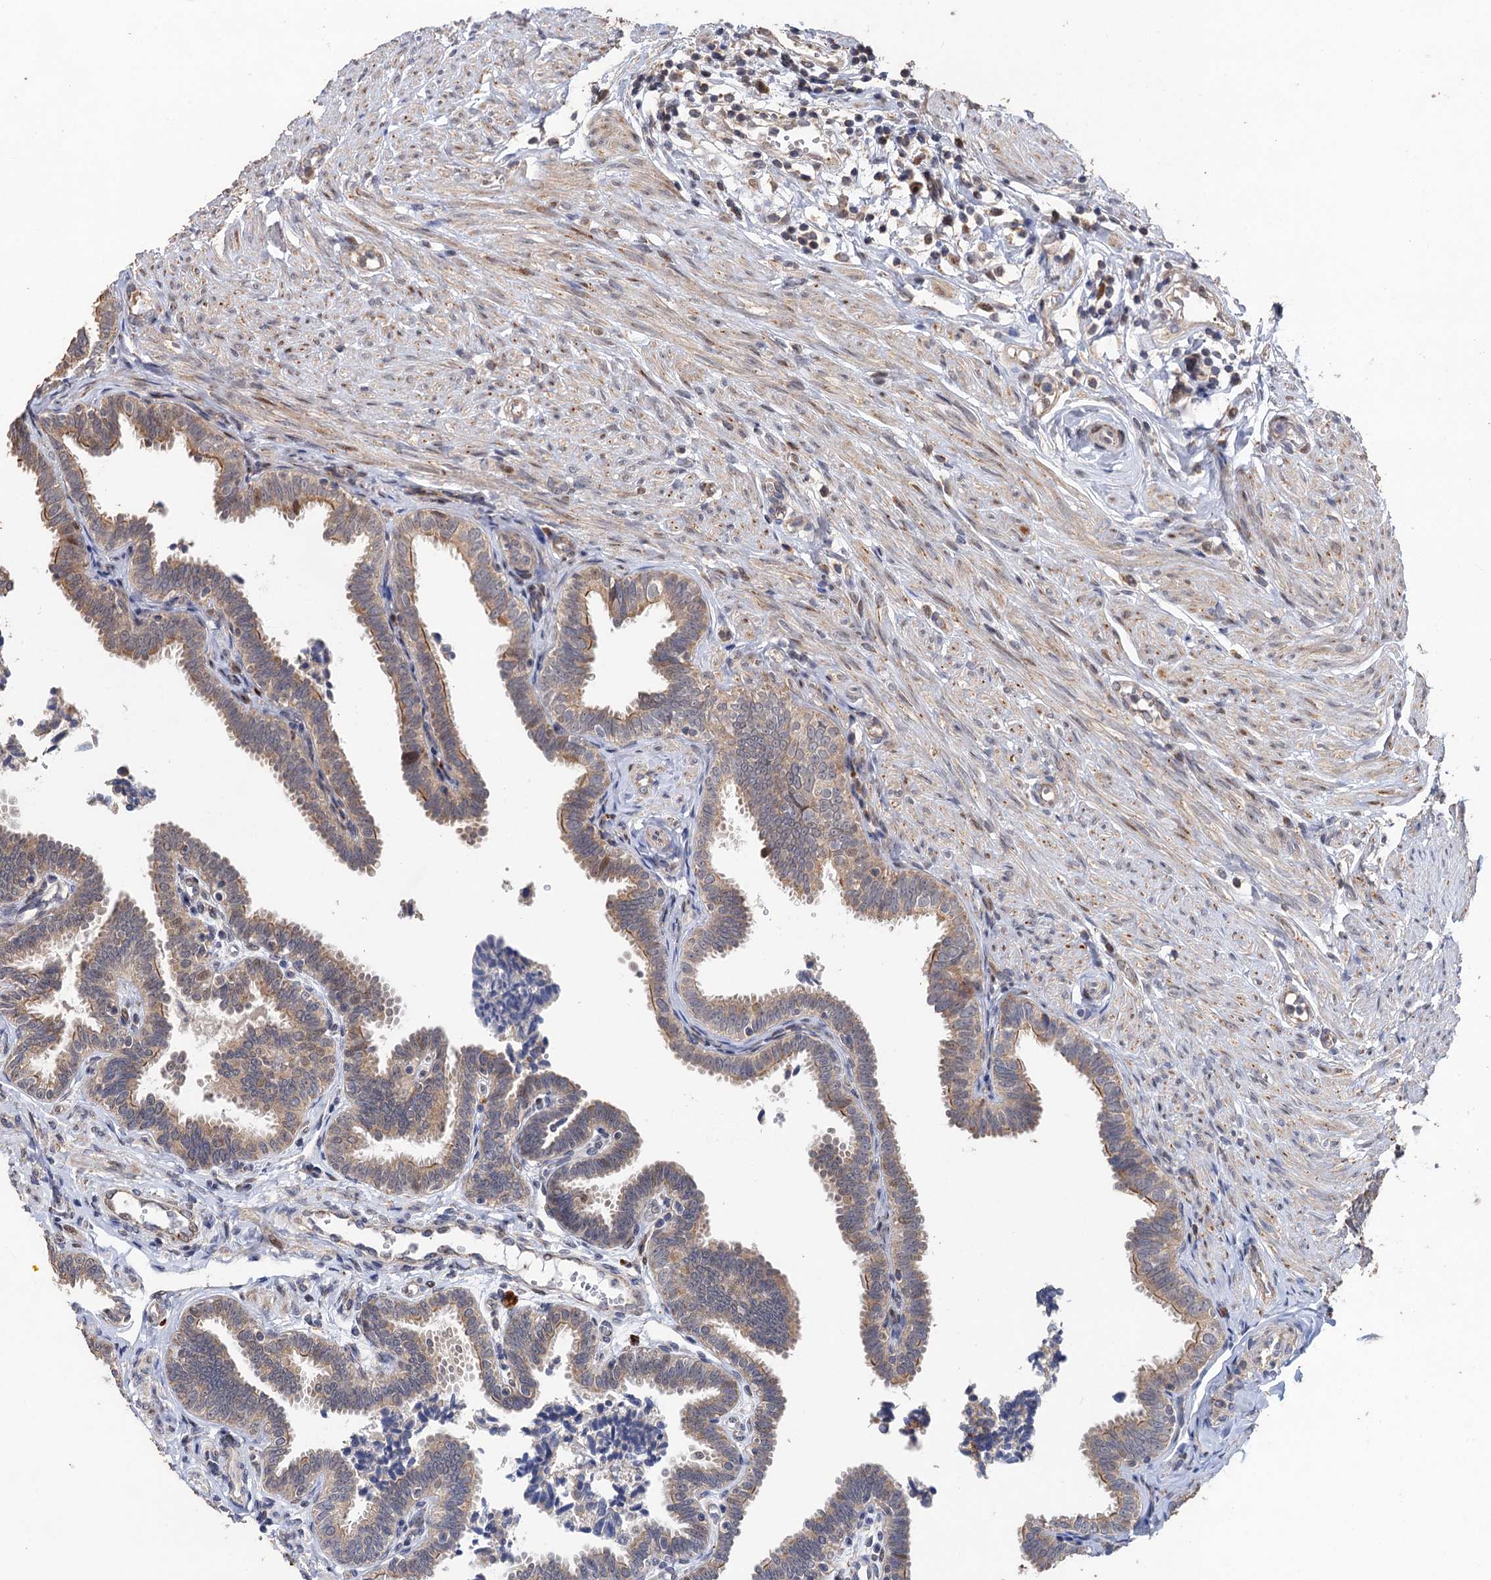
{"staining": {"intensity": "moderate", "quantity": ">75%", "location": "cytoplasmic/membranous"}, "tissue": "fallopian tube", "cell_type": "Glandular cells", "image_type": "normal", "snomed": [{"axis": "morphology", "description": "Normal tissue, NOS"}, {"axis": "topography", "description": "Fallopian tube"}], "caption": "Immunohistochemical staining of benign fallopian tube reveals >75% levels of moderate cytoplasmic/membranous protein positivity in about >75% of glandular cells.", "gene": "BMERB1", "patient": {"sex": "female", "age": 39}}